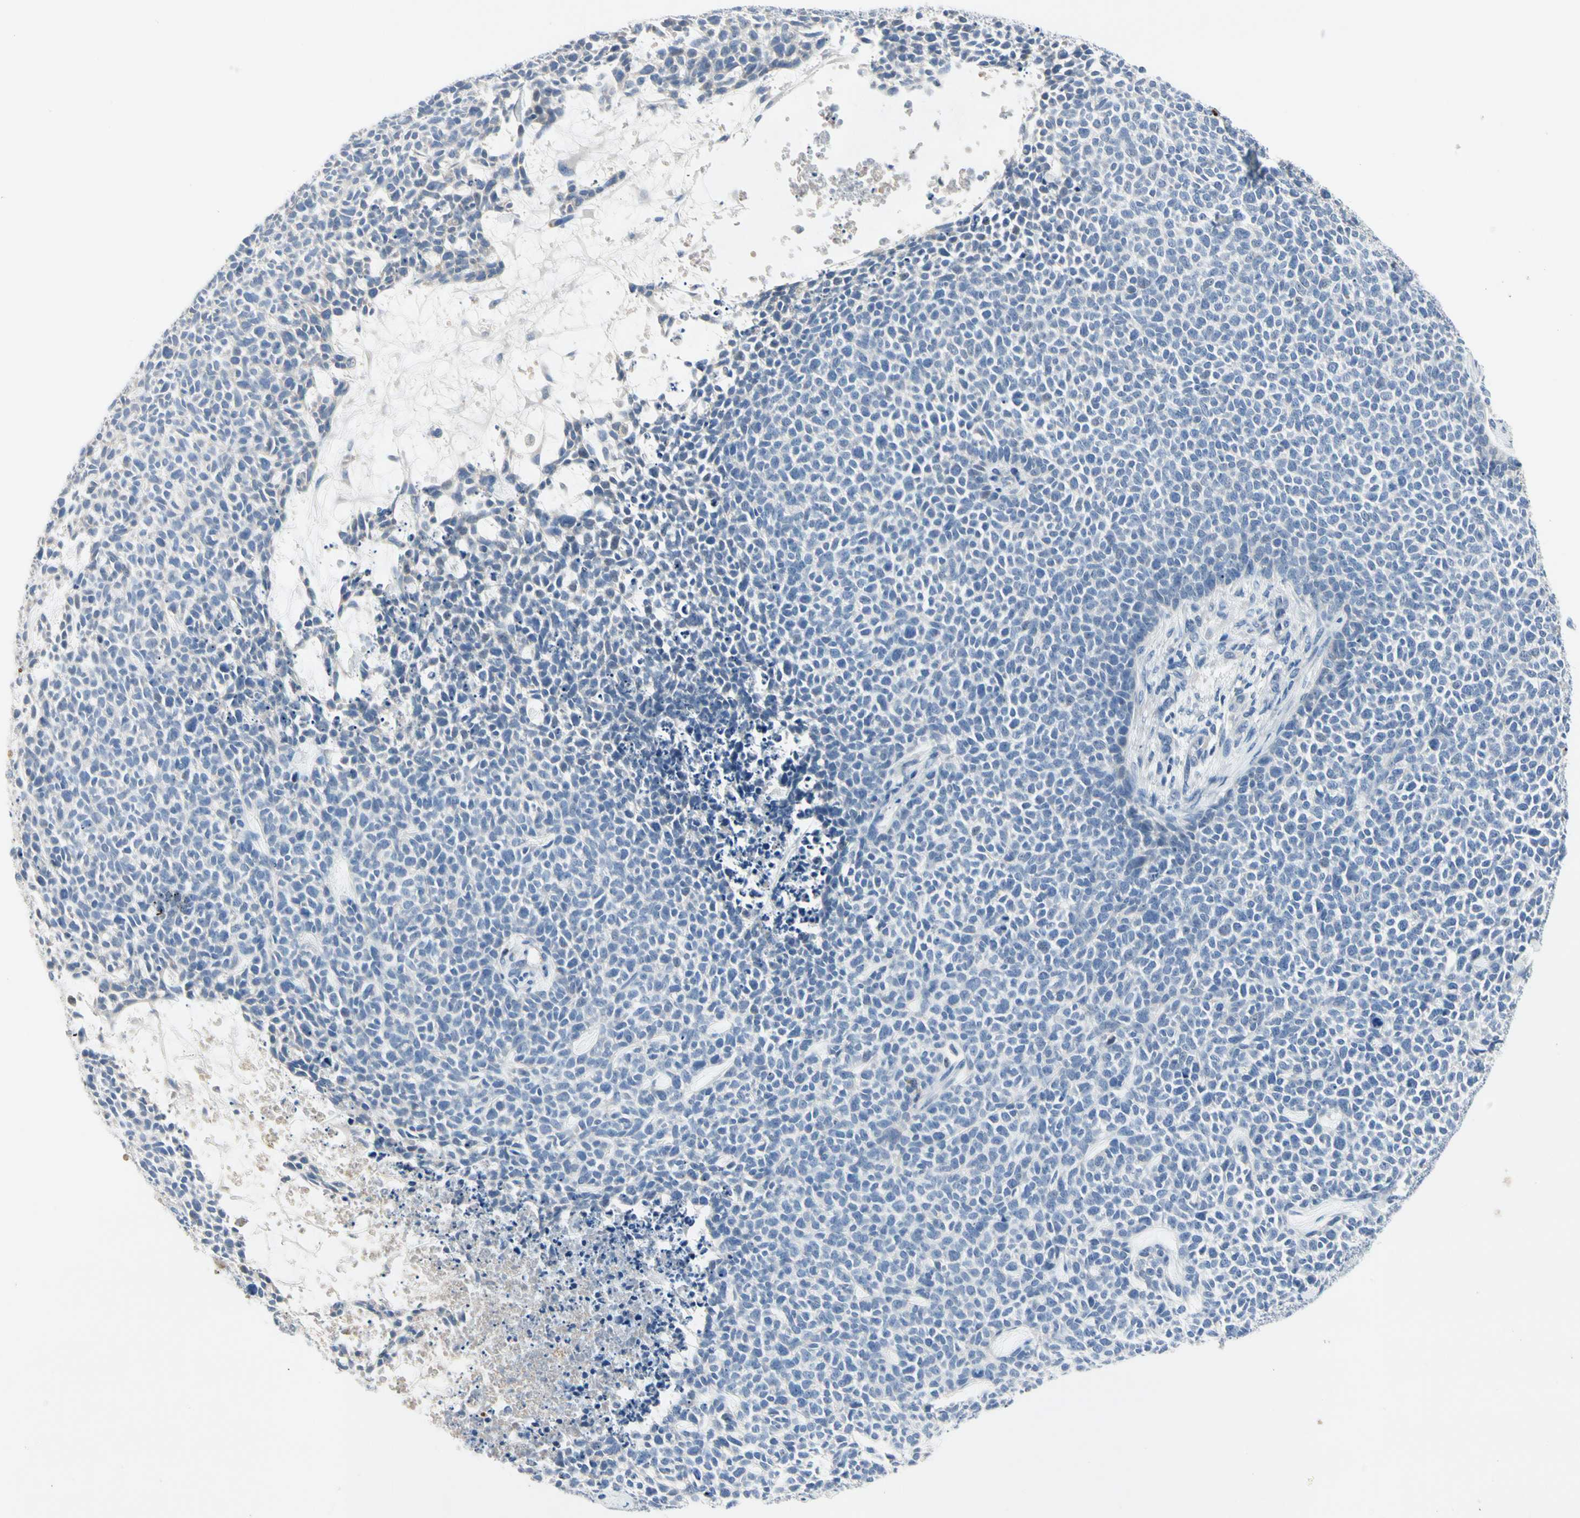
{"staining": {"intensity": "negative", "quantity": "none", "location": "none"}, "tissue": "skin cancer", "cell_type": "Tumor cells", "image_type": "cancer", "snomed": [{"axis": "morphology", "description": "Basal cell carcinoma"}, {"axis": "topography", "description": "Skin"}], "caption": "Protein analysis of skin cancer exhibits no significant expression in tumor cells.", "gene": "ECRG4", "patient": {"sex": "female", "age": 84}}